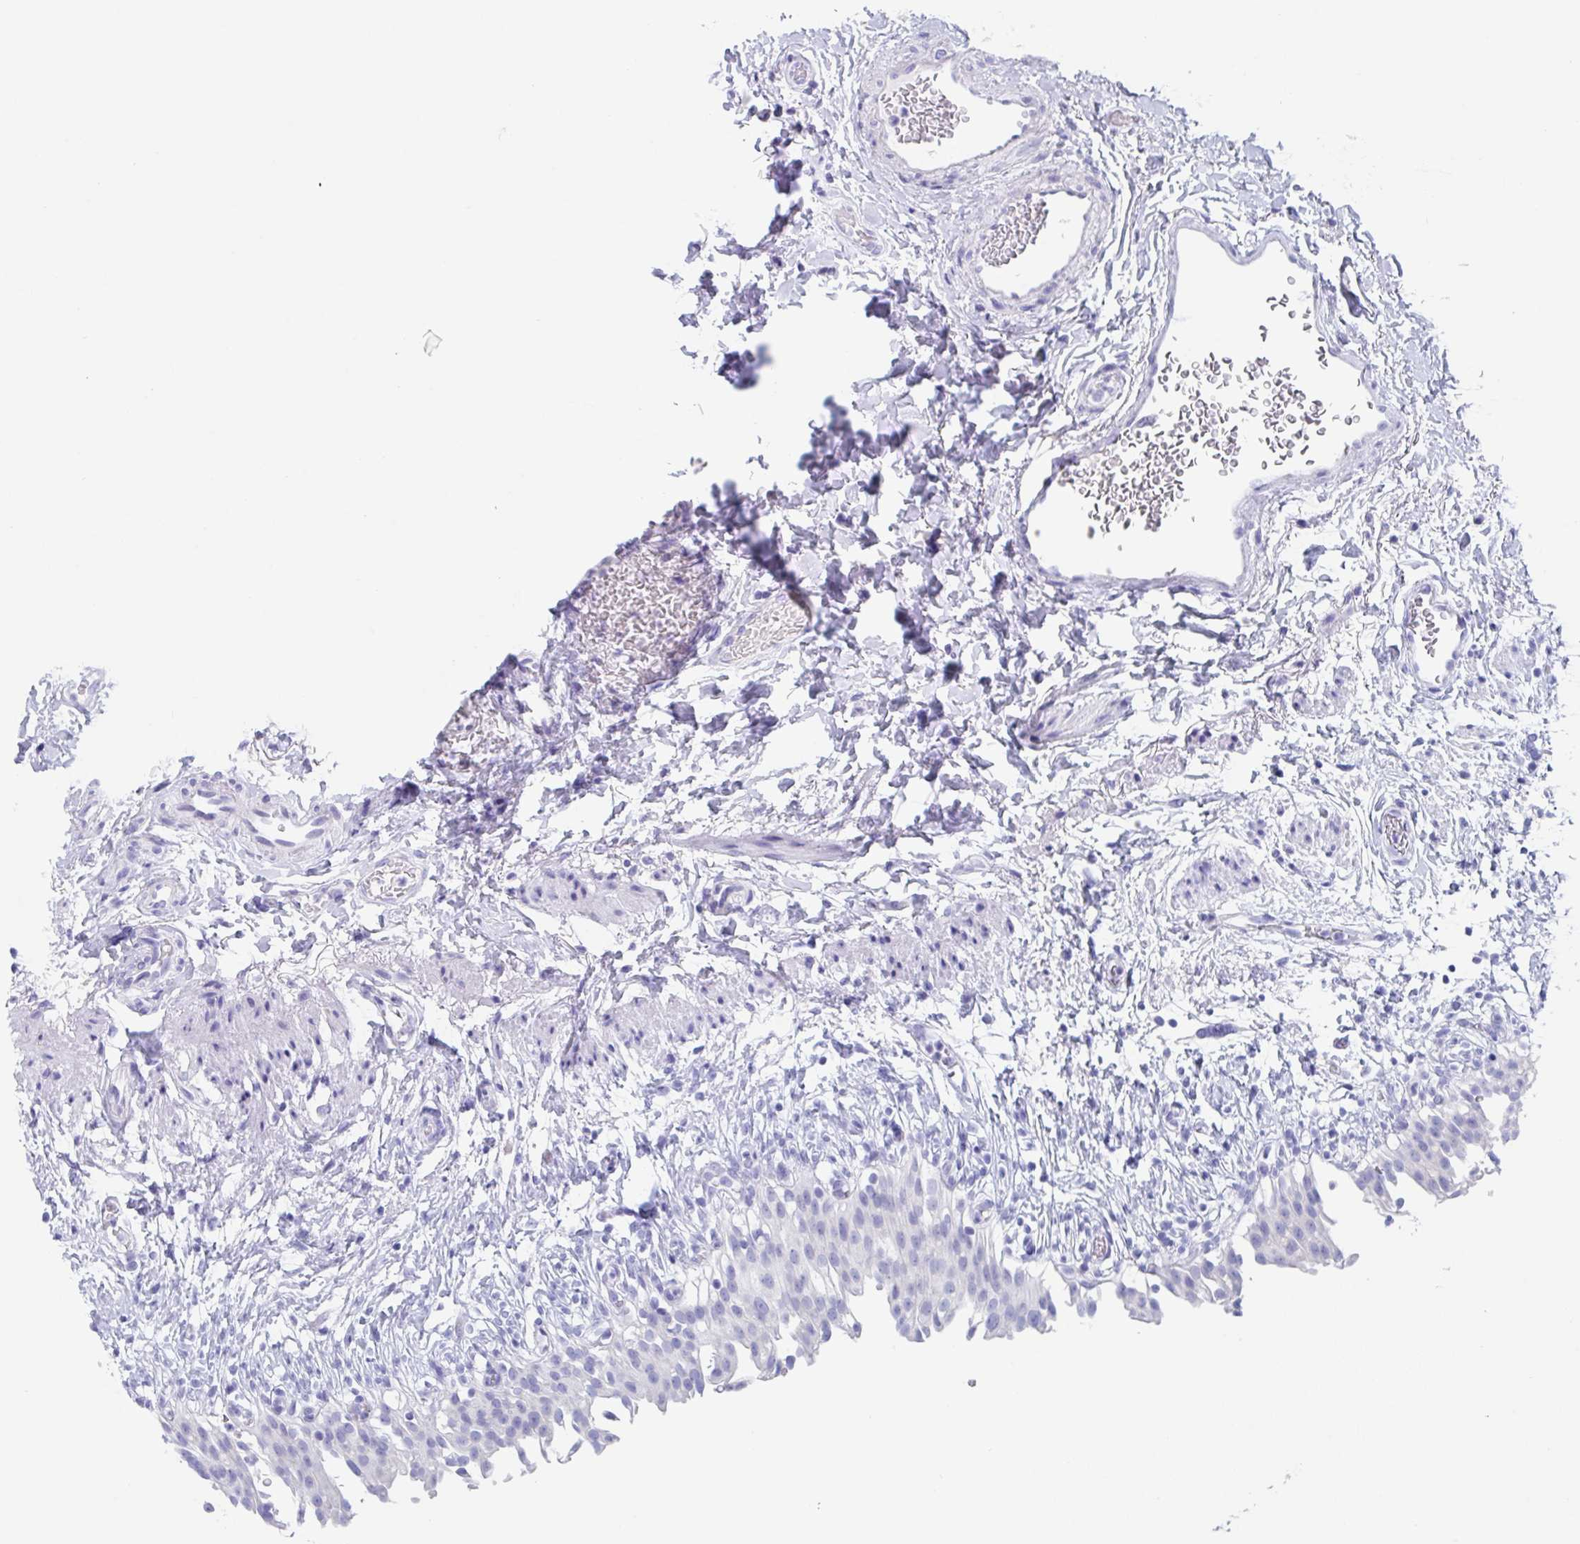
{"staining": {"intensity": "negative", "quantity": "none", "location": "none"}, "tissue": "urinary bladder", "cell_type": "Urothelial cells", "image_type": "normal", "snomed": [{"axis": "morphology", "description": "Normal tissue, NOS"}, {"axis": "topography", "description": "Urinary bladder"}, {"axis": "topography", "description": "Peripheral nerve tissue"}], "caption": "Immunohistochemistry (IHC) micrograph of unremarkable urinary bladder stained for a protein (brown), which exhibits no expression in urothelial cells.", "gene": "ZPBP", "patient": {"sex": "female", "age": 60}}